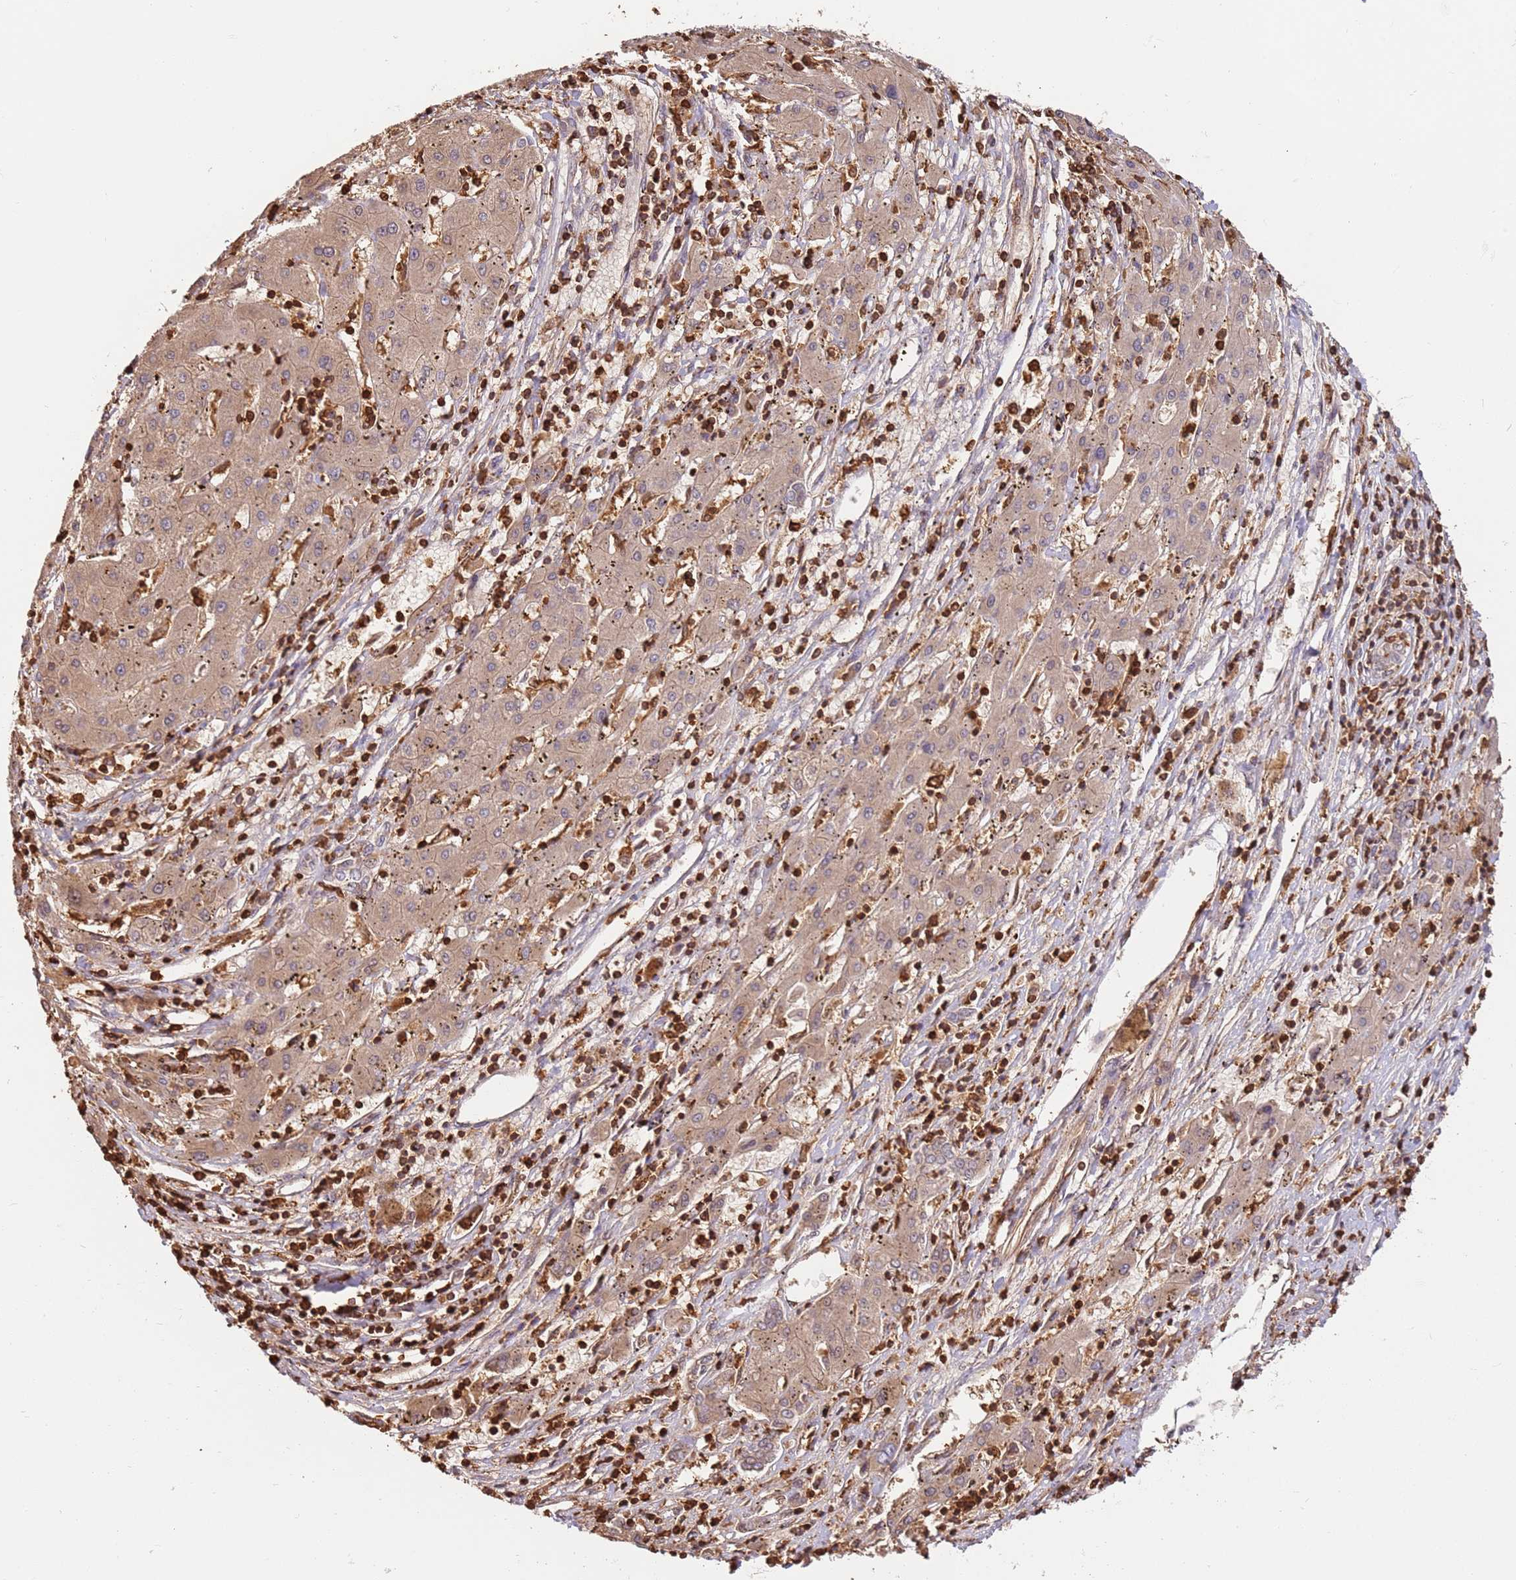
{"staining": {"intensity": "weak", "quantity": "25%-75%", "location": "cytoplasmic/membranous"}, "tissue": "liver cancer", "cell_type": "Tumor cells", "image_type": "cancer", "snomed": [{"axis": "morphology", "description": "Carcinoma, Hepatocellular, NOS"}, {"axis": "topography", "description": "Liver"}], "caption": "DAB immunohistochemical staining of human liver cancer (hepatocellular carcinoma) exhibits weak cytoplasmic/membranous protein staining in about 25%-75% of tumor cells. (Brightfield microscopy of DAB IHC at high magnification).", "gene": "OR6P1", "patient": {"sex": "male", "age": 72}}